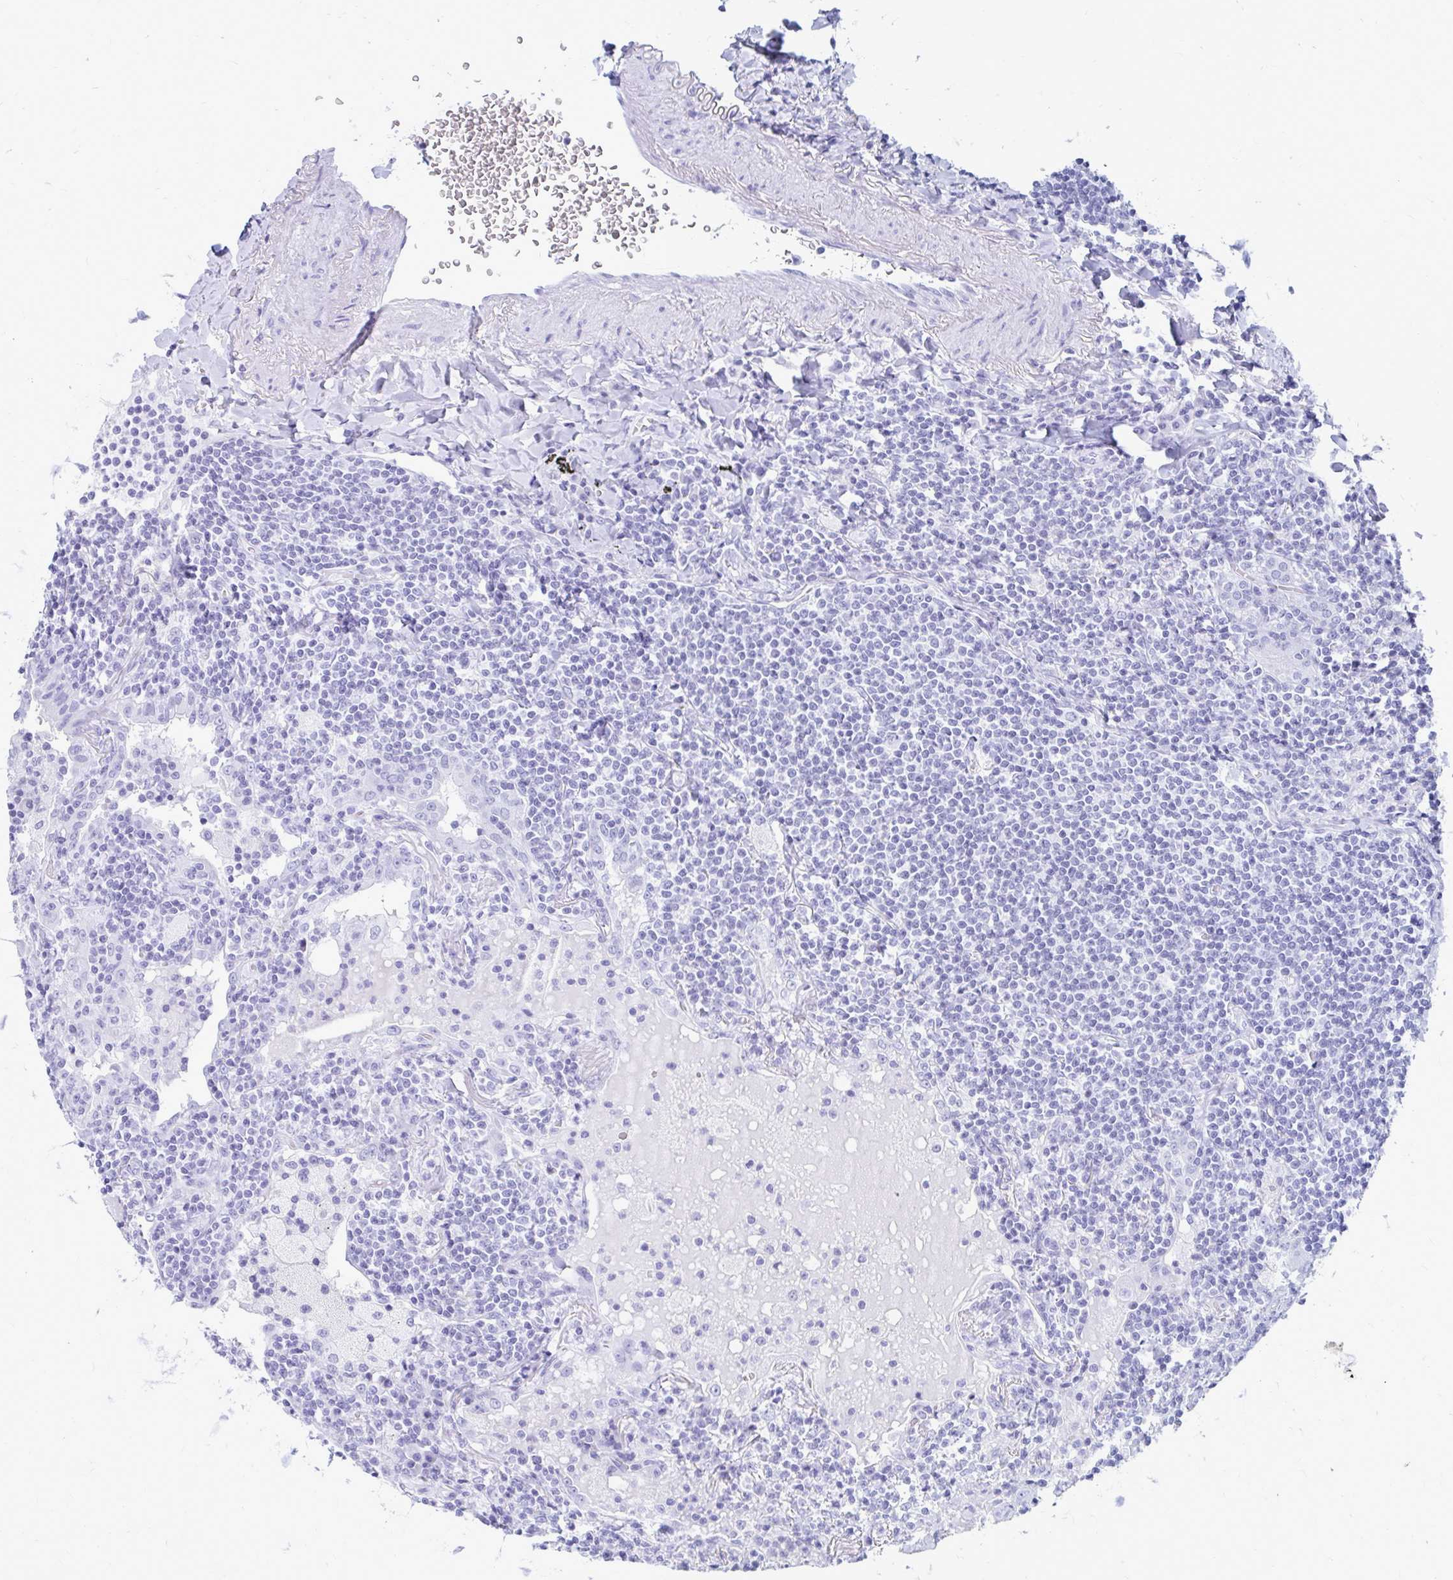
{"staining": {"intensity": "negative", "quantity": "none", "location": "none"}, "tissue": "lymphoma", "cell_type": "Tumor cells", "image_type": "cancer", "snomed": [{"axis": "morphology", "description": "Malignant lymphoma, non-Hodgkin's type, Low grade"}, {"axis": "topography", "description": "Lung"}], "caption": "High power microscopy photomicrograph of an immunohistochemistry (IHC) micrograph of lymphoma, revealing no significant staining in tumor cells.", "gene": "OR10R2", "patient": {"sex": "female", "age": 71}}